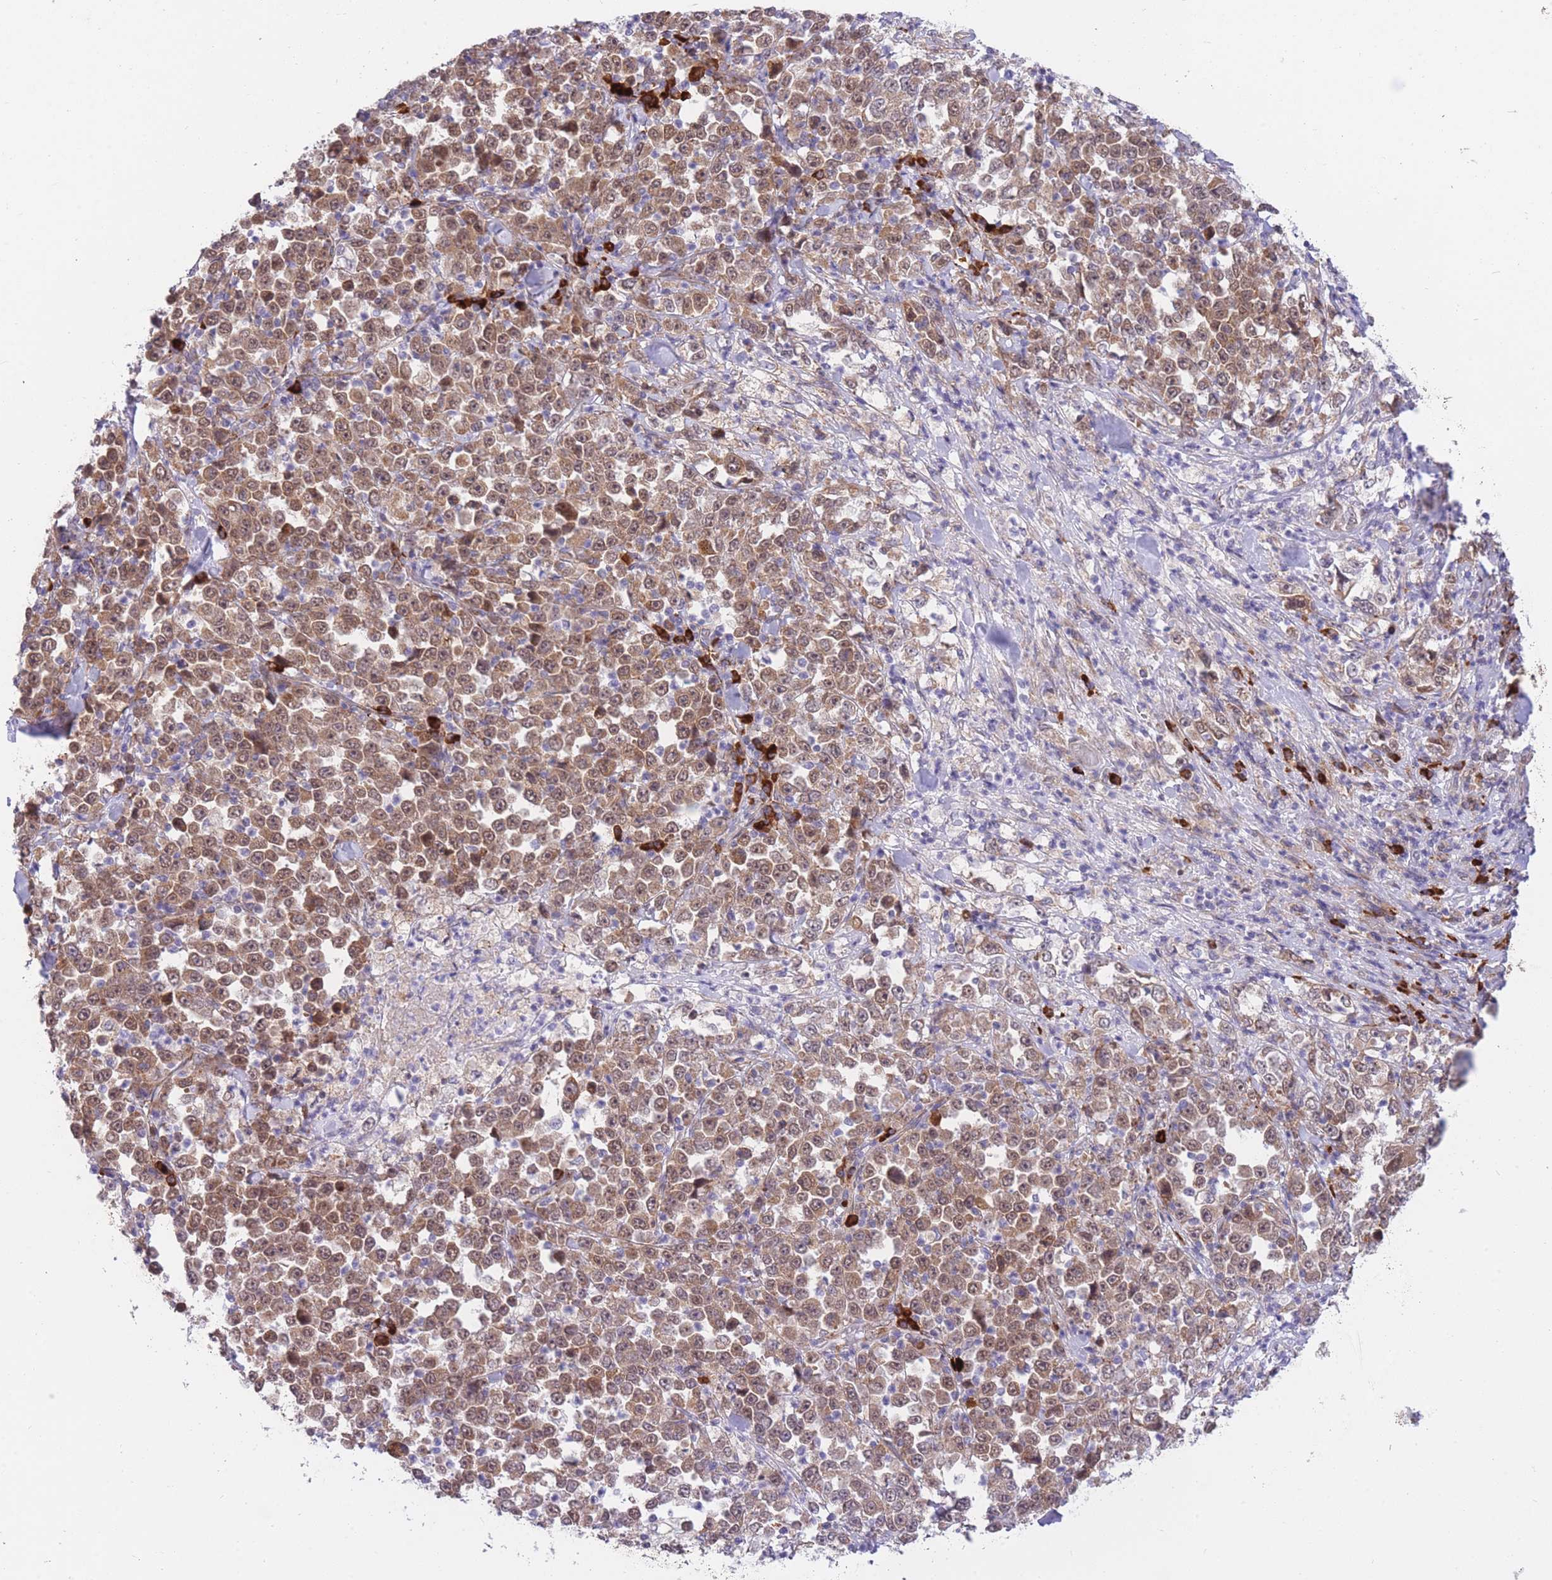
{"staining": {"intensity": "moderate", "quantity": ">75%", "location": "cytoplasmic/membranous,nuclear"}, "tissue": "stomach cancer", "cell_type": "Tumor cells", "image_type": "cancer", "snomed": [{"axis": "morphology", "description": "Normal tissue, NOS"}, {"axis": "morphology", "description": "Adenocarcinoma, NOS"}, {"axis": "topography", "description": "Stomach, upper"}, {"axis": "topography", "description": "Stomach"}], "caption": "Approximately >75% of tumor cells in human stomach adenocarcinoma demonstrate moderate cytoplasmic/membranous and nuclear protein staining as visualized by brown immunohistochemical staining.", "gene": "EXOSC8", "patient": {"sex": "male", "age": 59}}